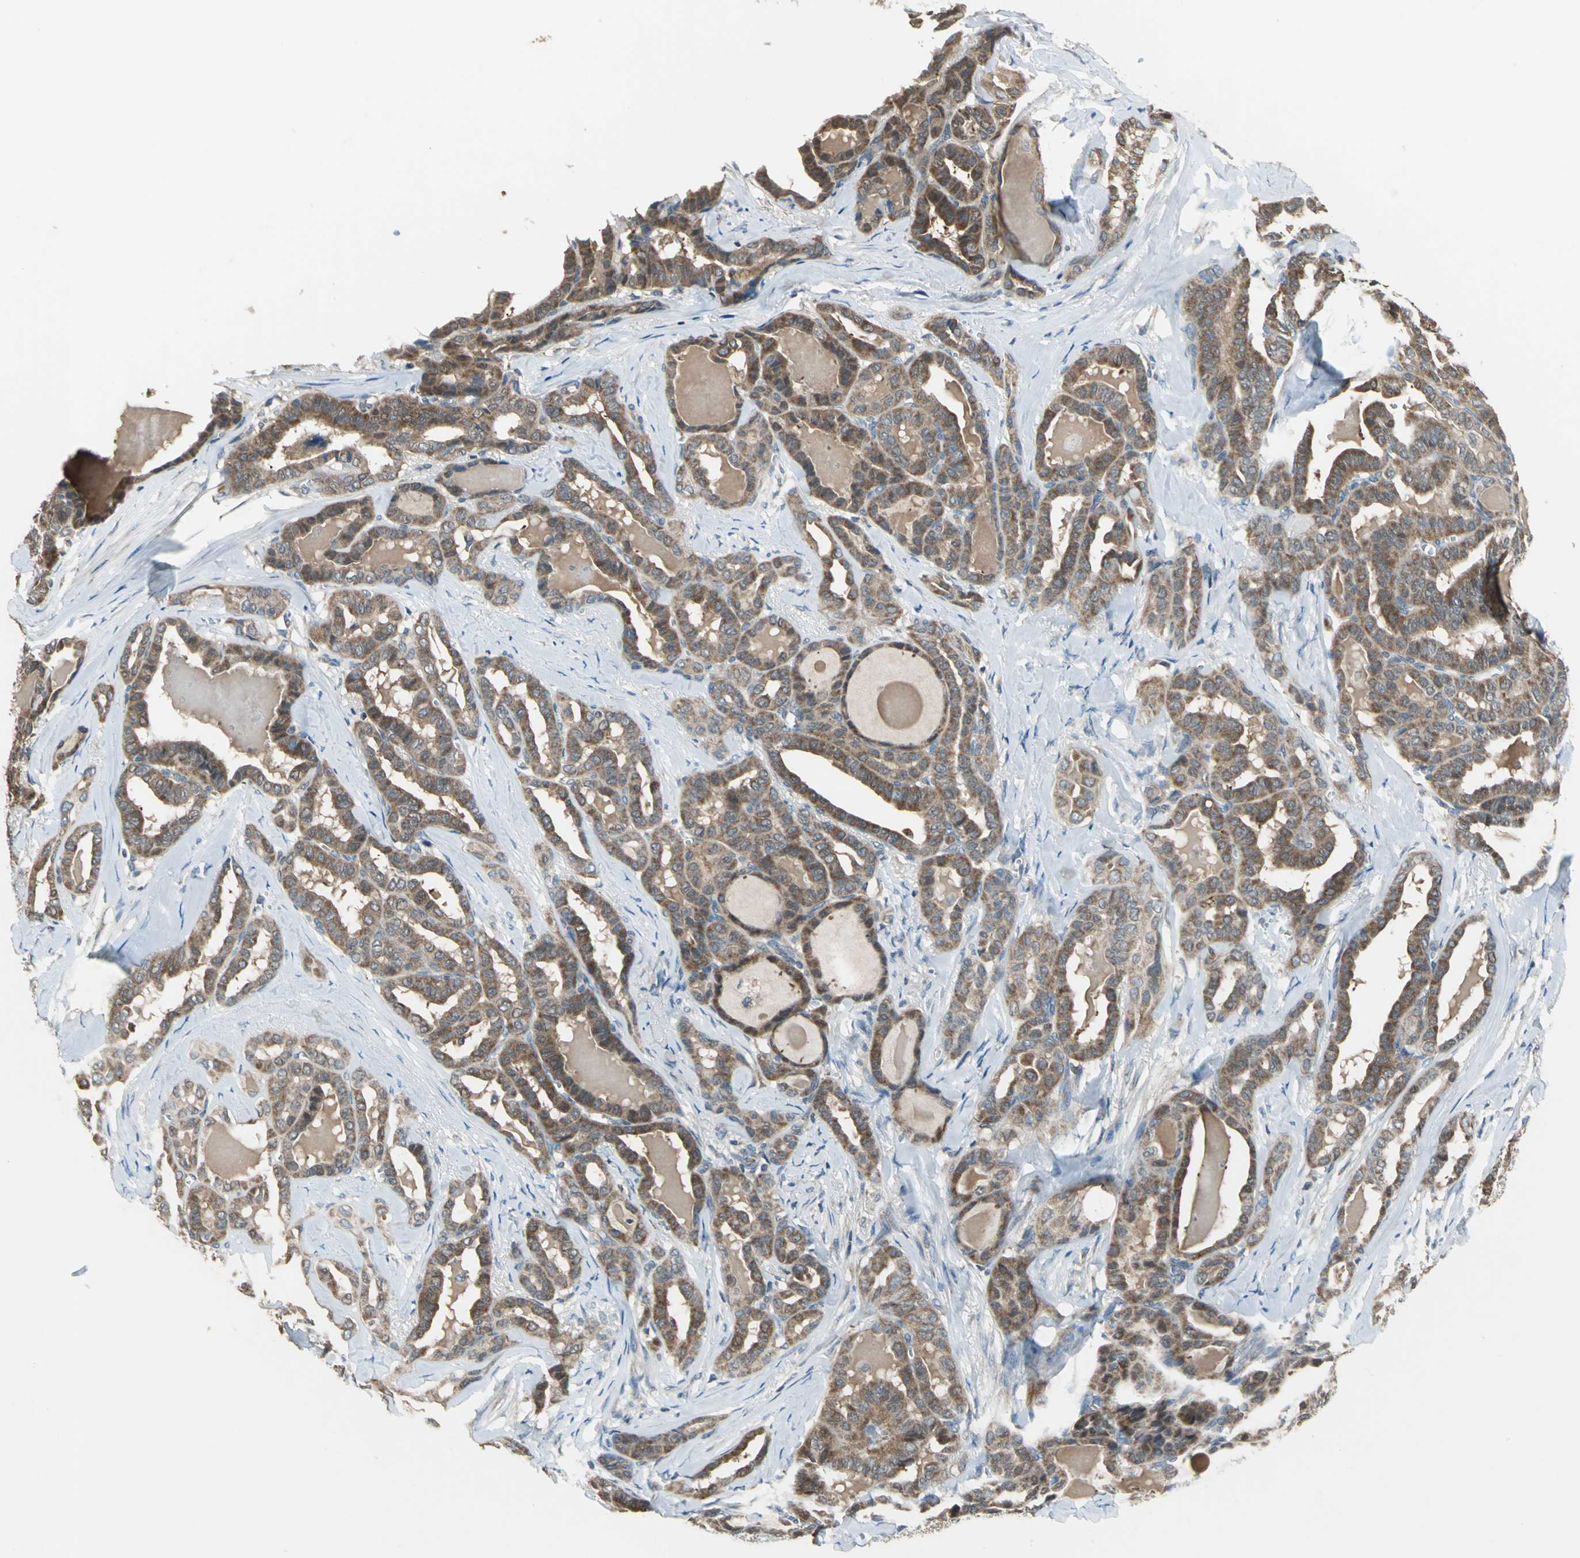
{"staining": {"intensity": "strong", "quantity": ">75%", "location": "cytoplasmic/membranous"}, "tissue": "thyroid cancer", "cell_type": "Tumor cells", "image_type": "cancer", "snomed": [{"axis": "morphology", "description": "Carcinoma, NOS"}, {"axis": "topography", "description": "Thyroid gland"}], "caption": "Thyroid cancer stained for a protein (brown) exhibits strong cytoplasmic/membranous positive staining in approximately >75% of tumor cells.", "gene": "TRAK1", "patient": {"sex": "female", "age": 91}}